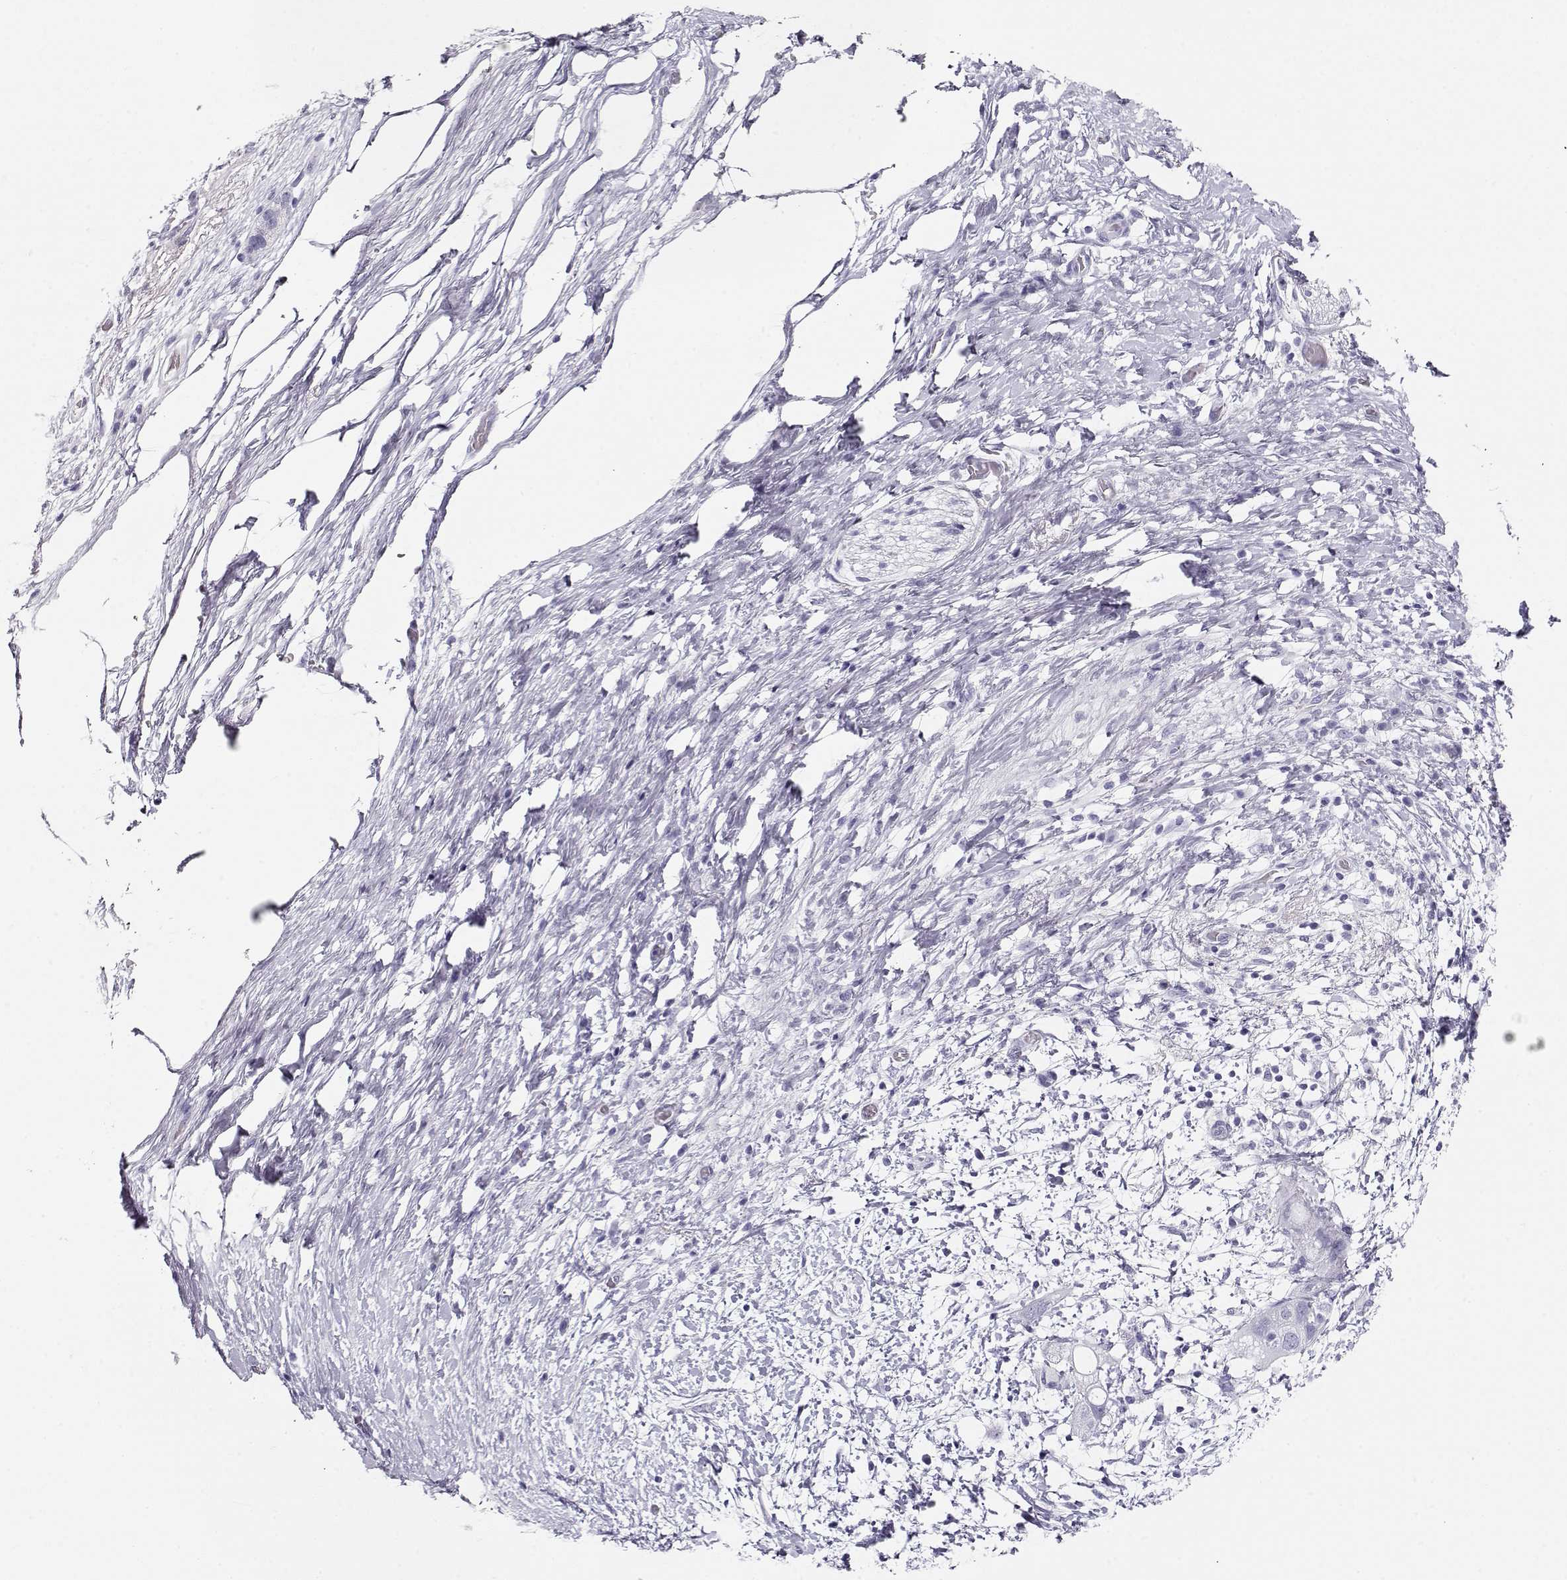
{"staining": {"intensity": "negative", "quantity": "none", "location": "none"}, "tissue": "pancreatic cancer", "cell_type": "Tumor cells", "image_type": "cancer", "snomed": [{"axis": "morphology", "description": "Adenocarcinoma, NOS"}, {"axis": "topography", "description": "Pancreas"}], "caption": "There is no significant positivity in tumor cells of adenocarcinoma (pancreatic).", "gene": "MAGEC1", "patient": {"sex": "female", "age": 72}}